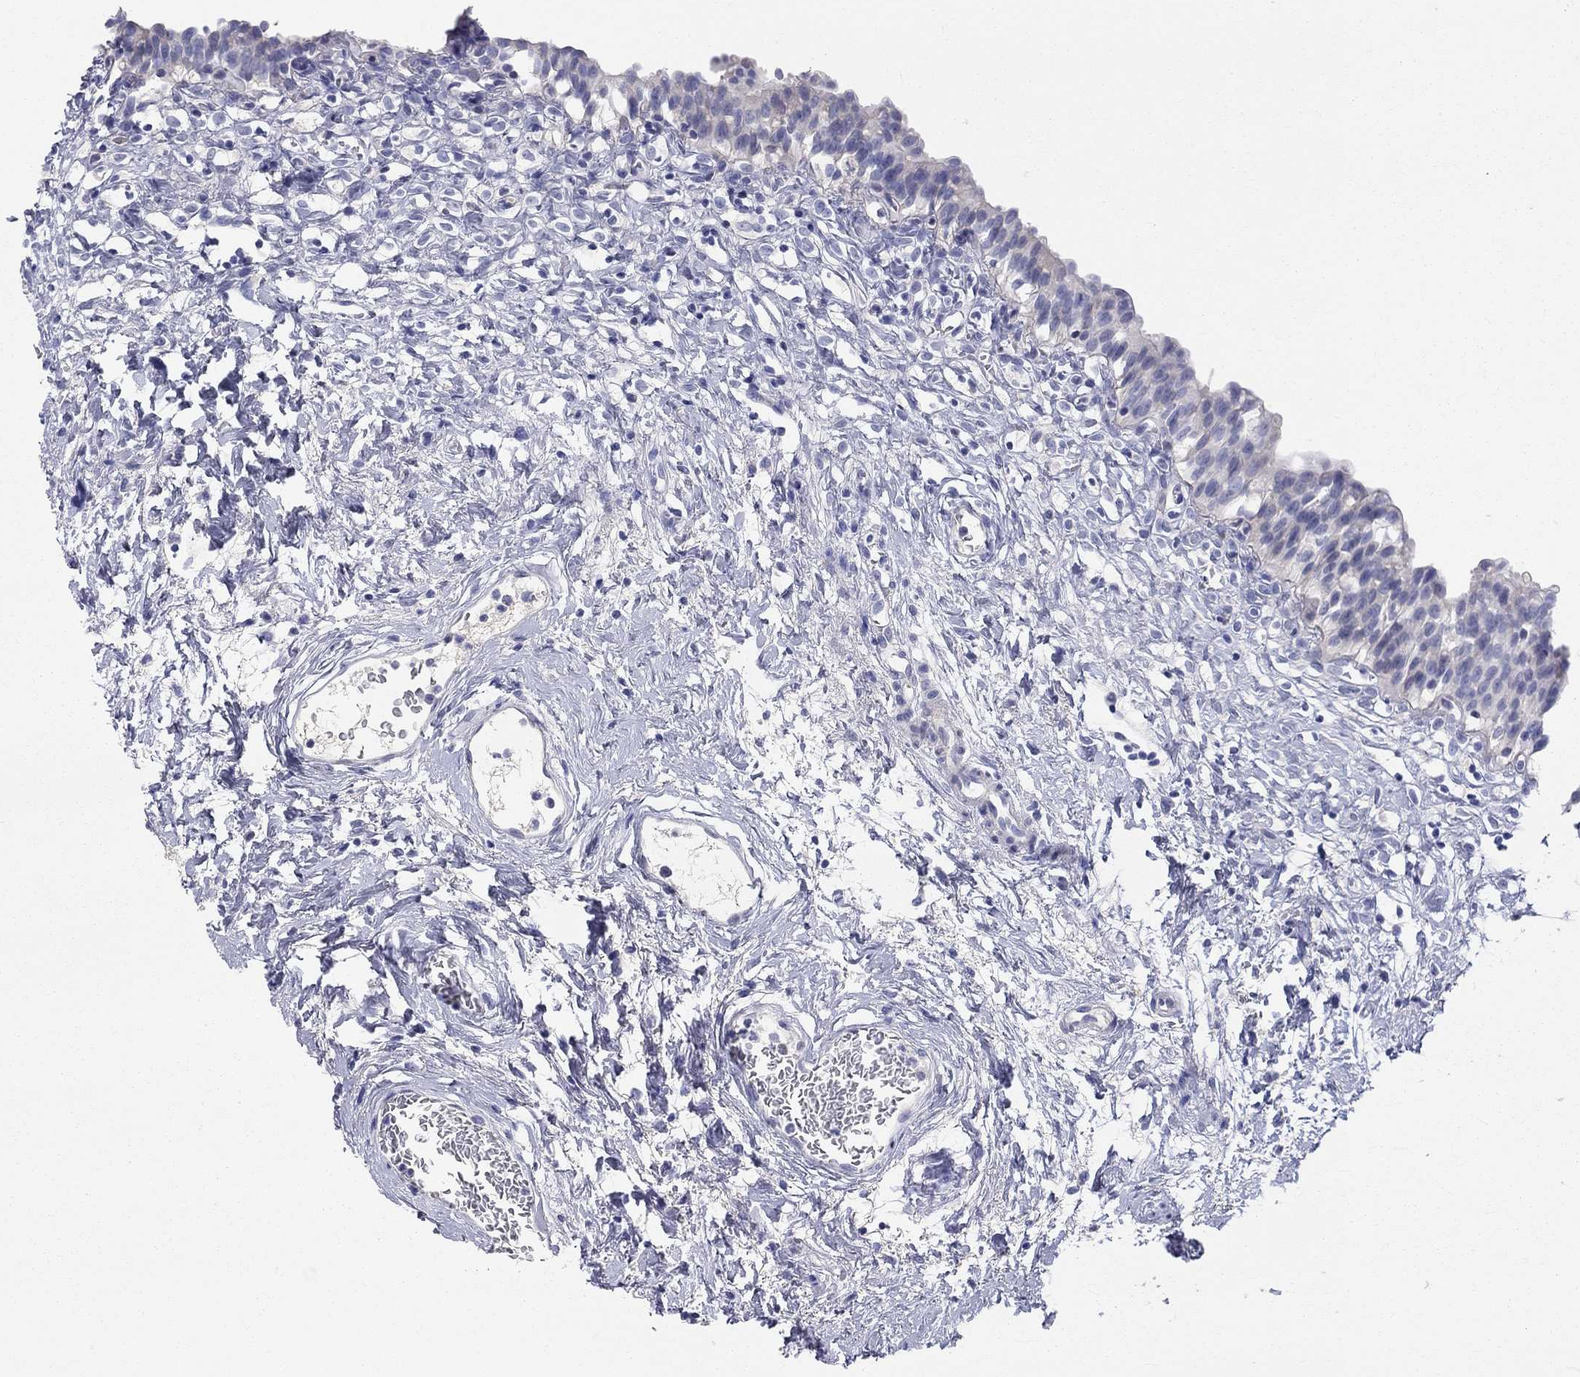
{"staining": {"intensity": "negative", "quantity": "none", "location": "none"}, "tissue": "urinary bladder", "cell_type": "Urothelial cells", "image_type": "normal", "snomed": [{"axis": "morphology", "description": "Normal tissue, NOS"}, {"axis": "topography", "description": "Urinary bladder"}], "caption": "IHC histopathology image of benign urinary bladder stained for a protein (brown), which displays no staining in urothelial cells.", "gene": "ST7L", "patient": {"sex": "male", "age": 76}}